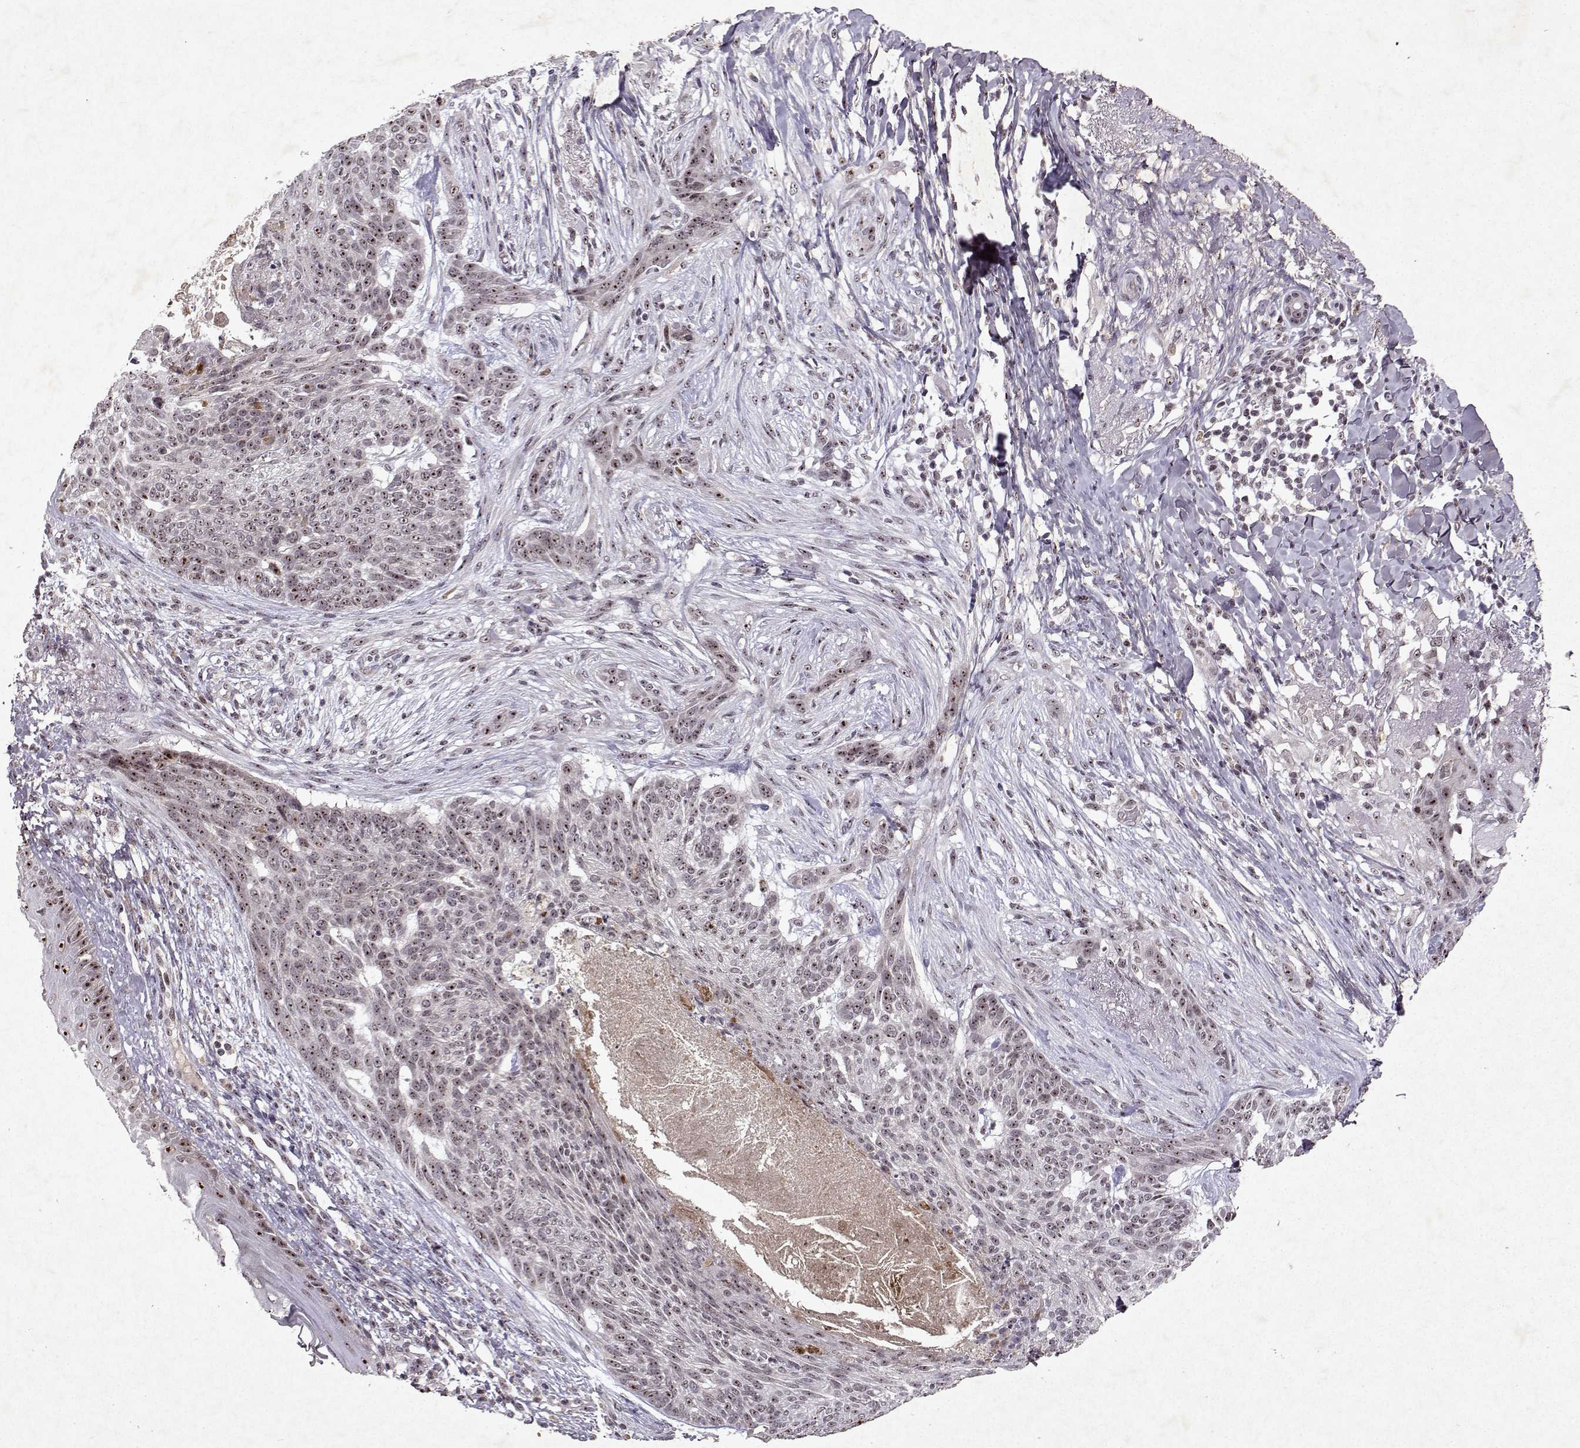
{"staining": {"intensity": "moderate", "quantity": ">75%", "location": "nuclear"}, "tissue": "skin cancer", "cell_type": "Tumor cells", "image_type": "cancer", "snomed": [{"axis": "morphology", "description": "Normal tissue, NOS"}, {"axis": "morphology", "description": "Basal cell carcinoma"}, {"axis": "topography", "description": "Skin"}], "caption": "An image of human skin cancer (basal cell carcinoma) stained for a protein shows moderate nuclear brown staining in tumor cells.", "gene": "DDX56", "patient": {"sex": "male", "age": 84}}